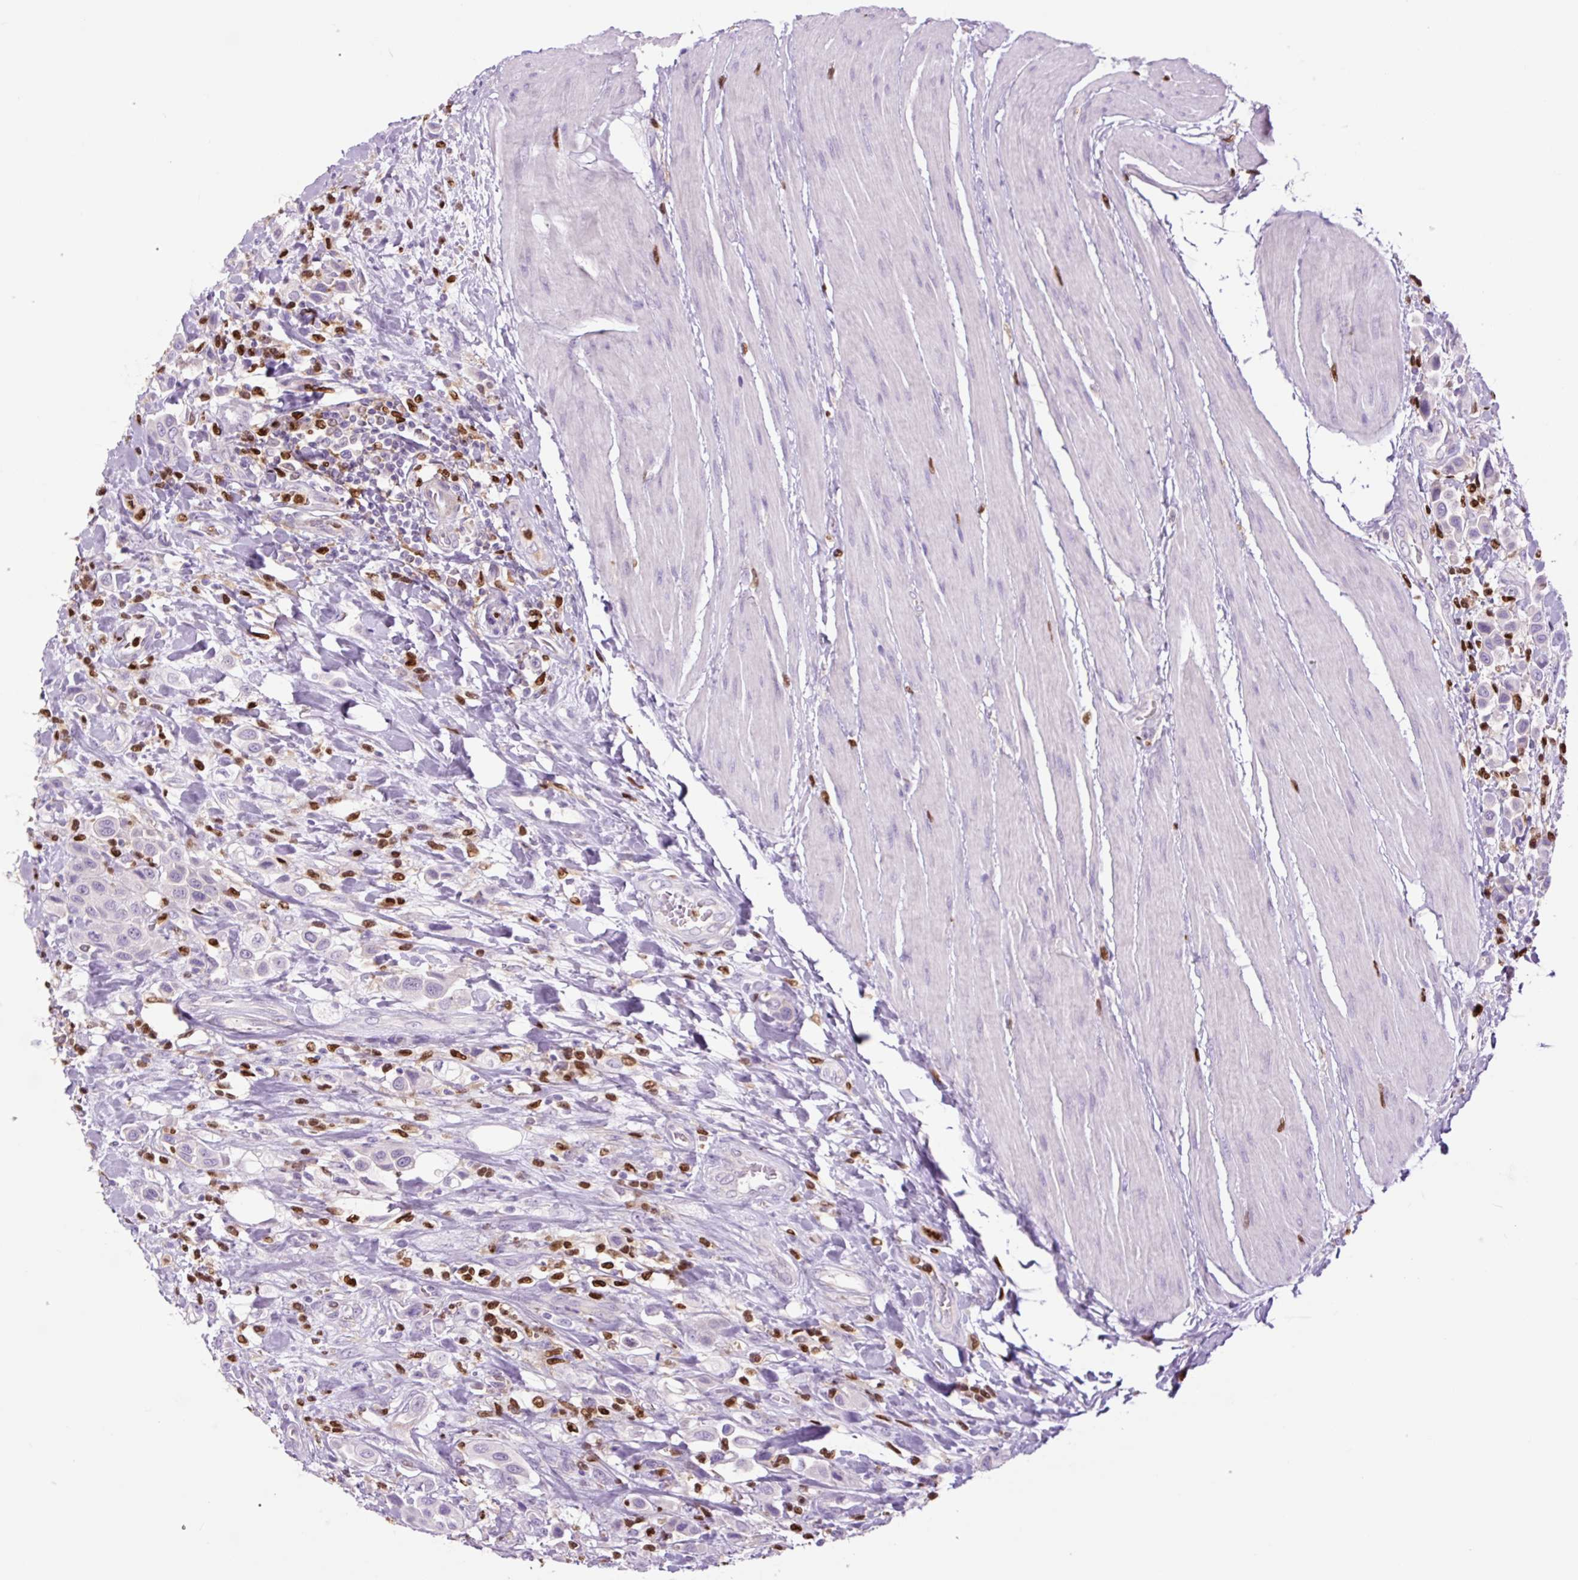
{"staining": {"intensity": "negative", "quantity": "none", "location": "none"}, "tissue": "urothelial cancer", "cell_type": "Tumor cells", "image_type": "cancer", "snomed": [{"axis": "morphology", "description": "Urothelial carcinoma, High grade"}, {"axis": "topography", "description": "Urinary bladder"}], "caption": "Immunohistochemical staining of high-grade urothelial carcinoma demonstrates no significant staining in tumor cells.", "gene": "SPI1", "patient": {"sex": "male", "age": 50}}